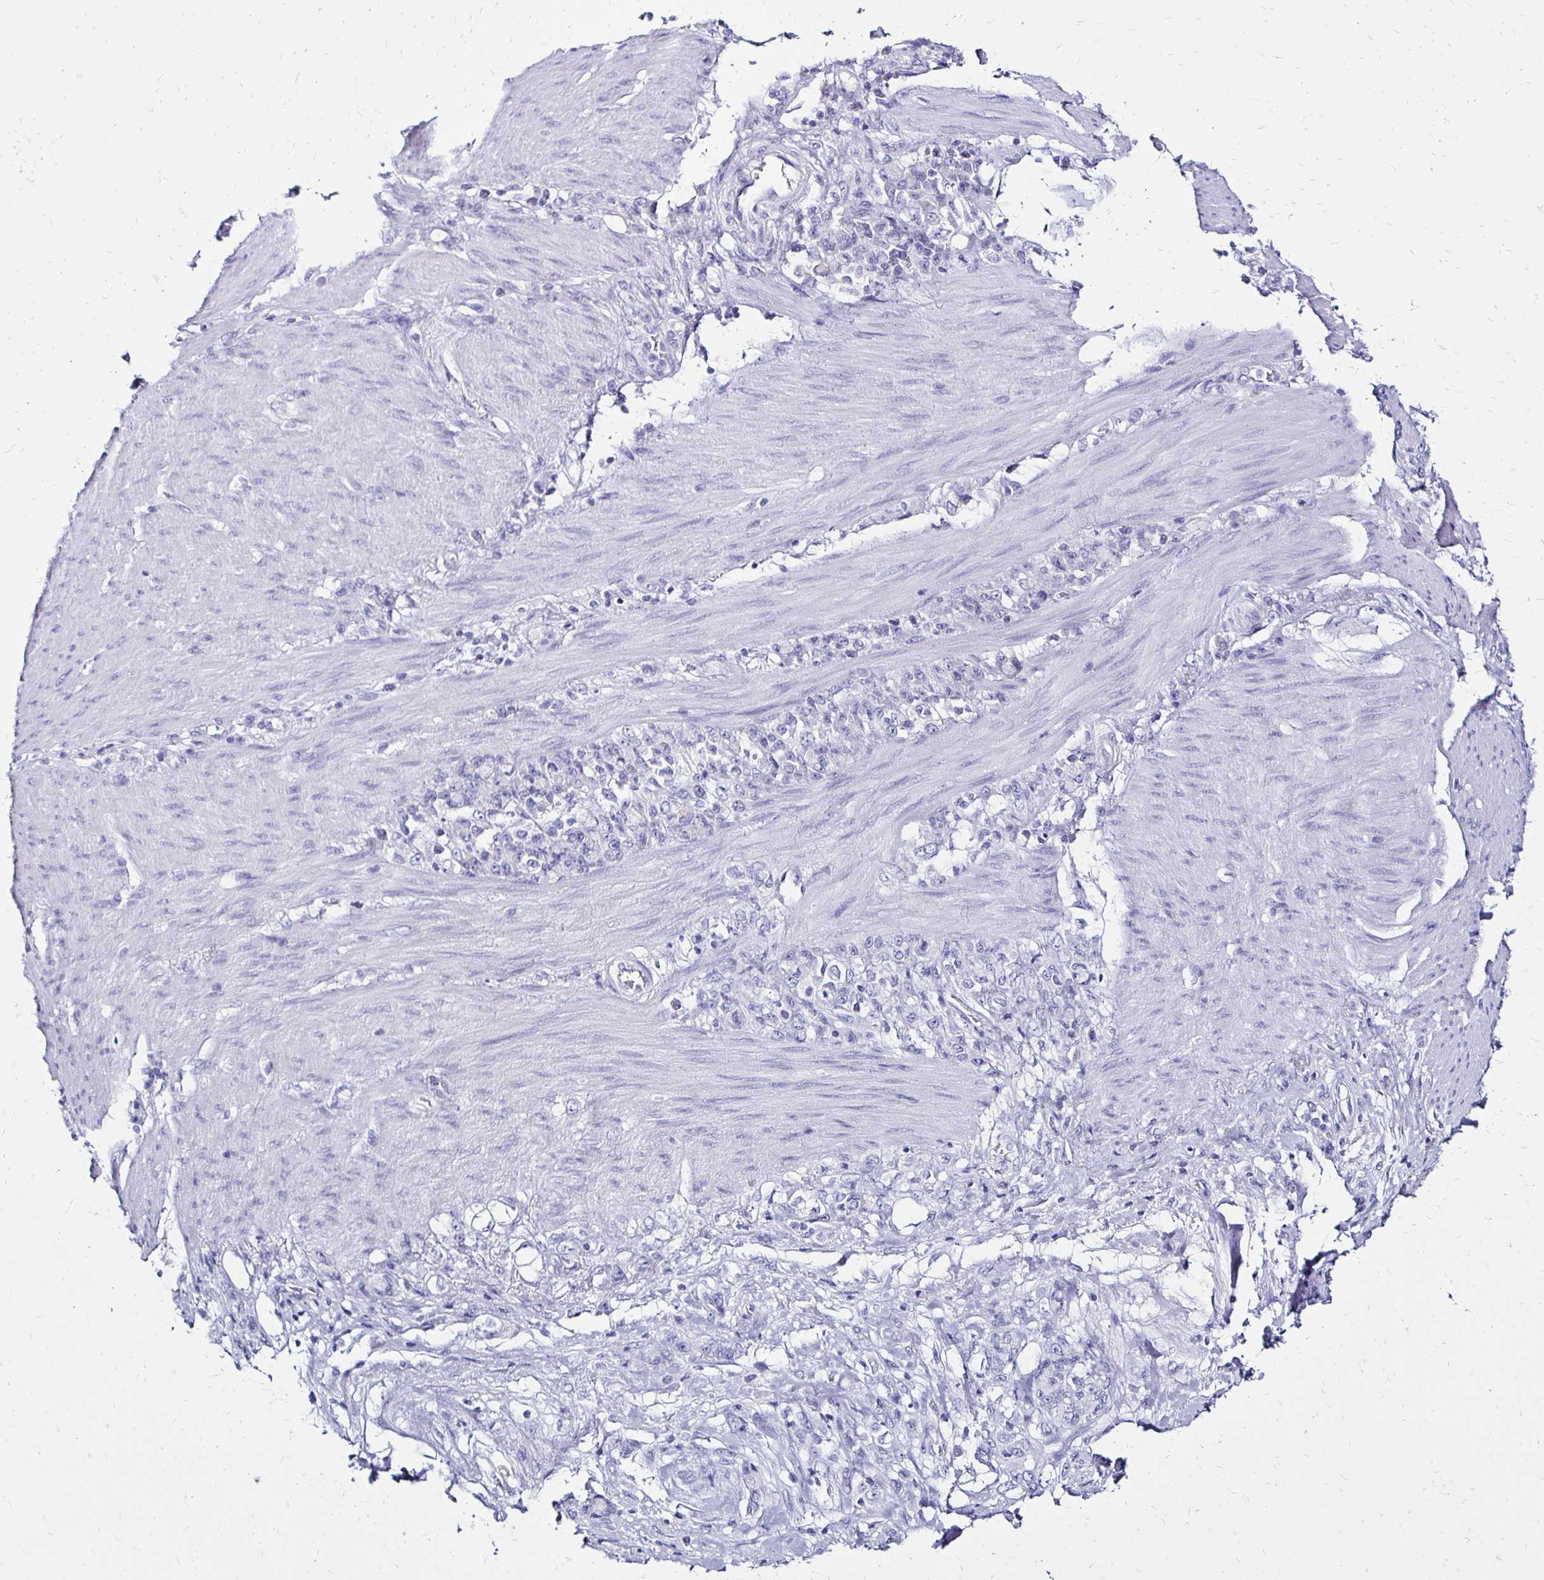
{"staining": {"intensity": "negative", "quantity": "none", "location": "none"}, "tissue": "stomach cancer", "cell_type": "Tumor cells", "image_type": "cancer", "snomed": [{"axis": "morphology", "description": "Adenocarcinoma, NOS"}, {"axis": "topography", "description": "Stomach"}], "caption": "This is an IHC histopathology image of stomach cancer. There is no staining in tumor cells.", "gene": "KCNT1", "patient": {"sex": "female", "age": 79}}